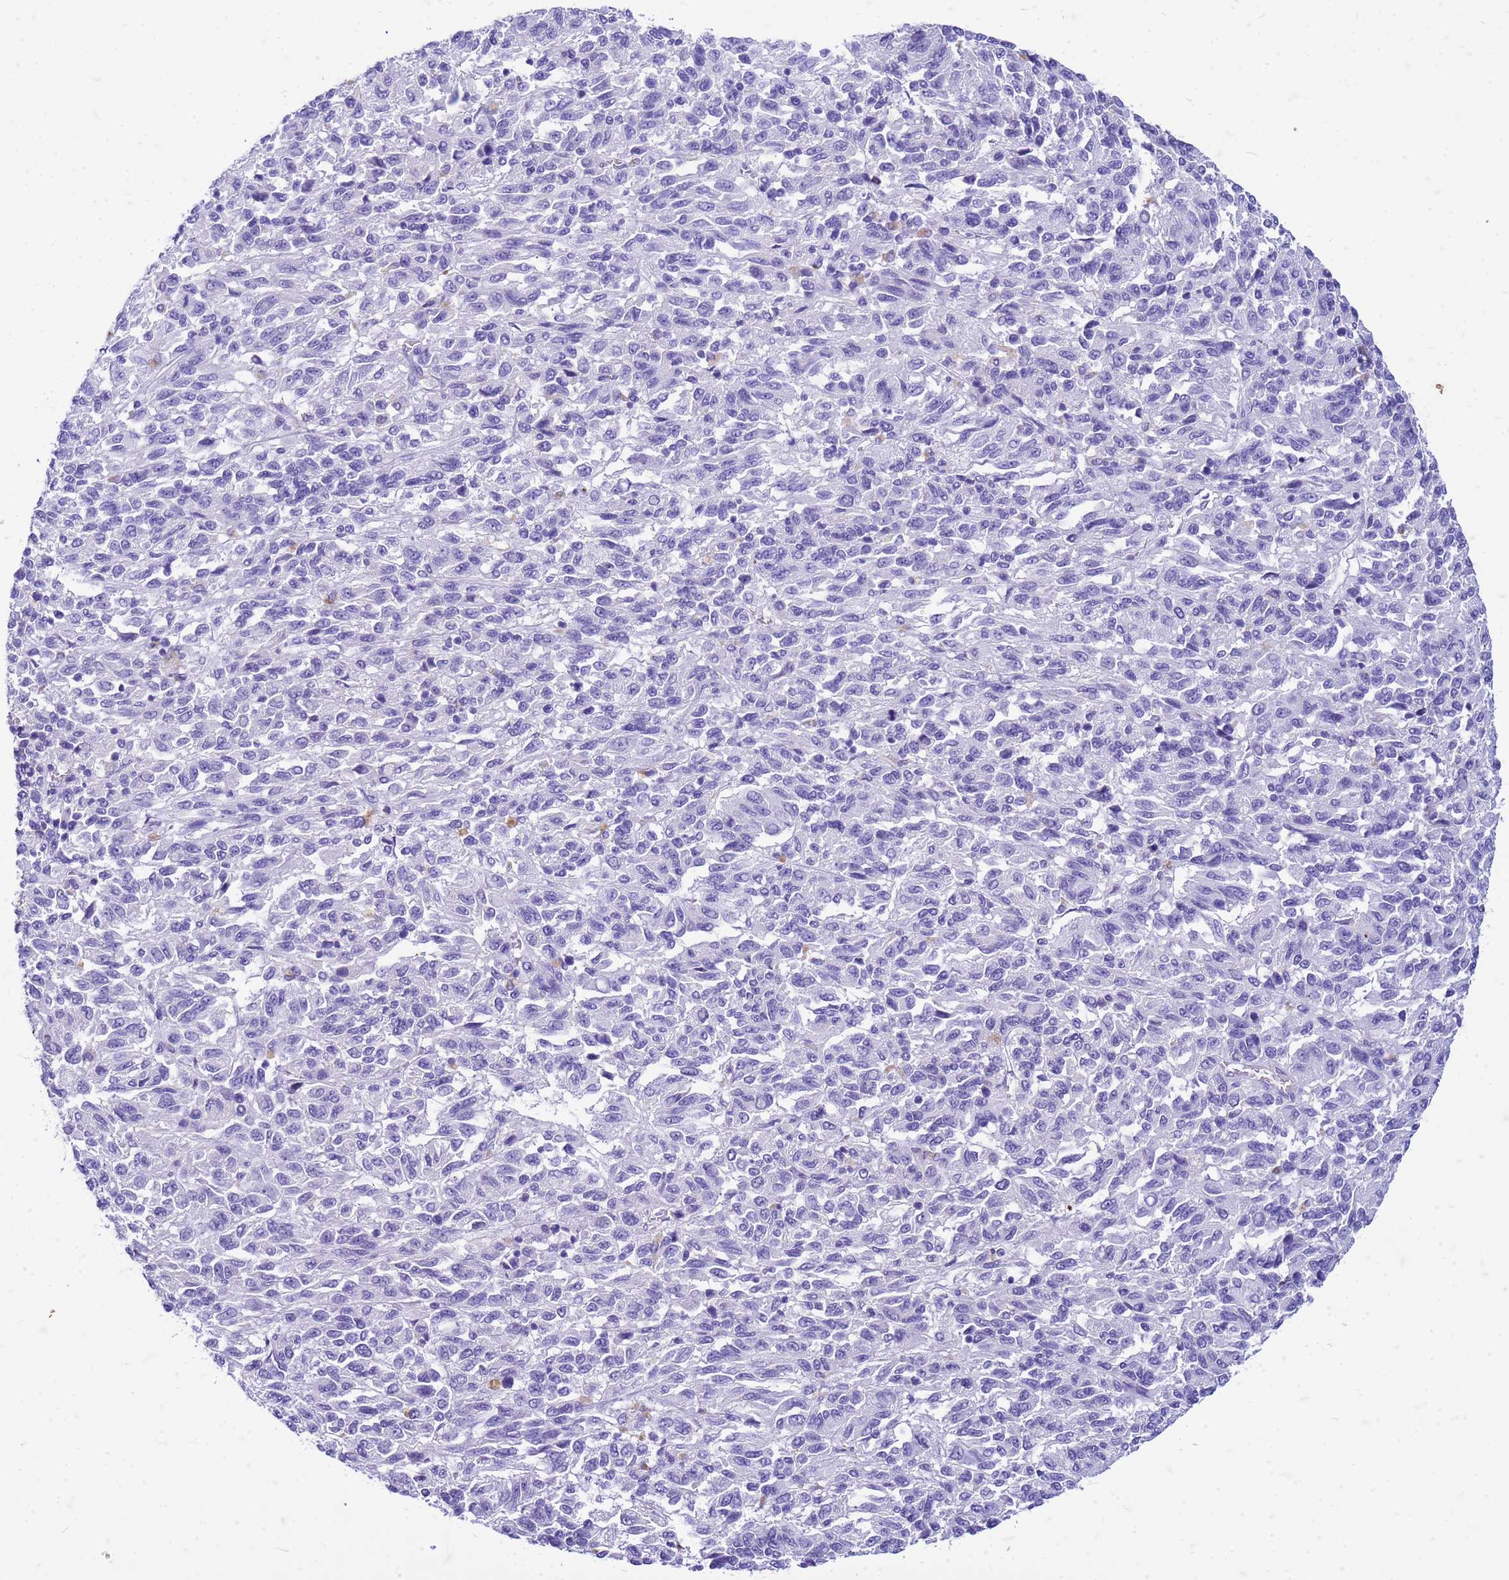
{"staining": {"intensity": "negative", "quantity": "none", "location": "none"}, "tissue": "melanoma", "cell_type": "Tumor cells", "image_type": "cancer", "snomed": [{"axis": "morphology", "description": "Malignant melanoma, Metastatic site"}, {"axis": "topography", "description": "Lung"}], "caption": "This photomicrograph is of melanoma stained with immunohistochemistry to label a protein in brown with the nuclei are counter-stained blue. There is no positivity in tumor cells. (Brightfield microscopy of DAB (3,3'-diaminobenzidine) immunohistochemistry at high magnification).", "gene": "CFAP100", "patient": {"sex": "male", "age": 64}}